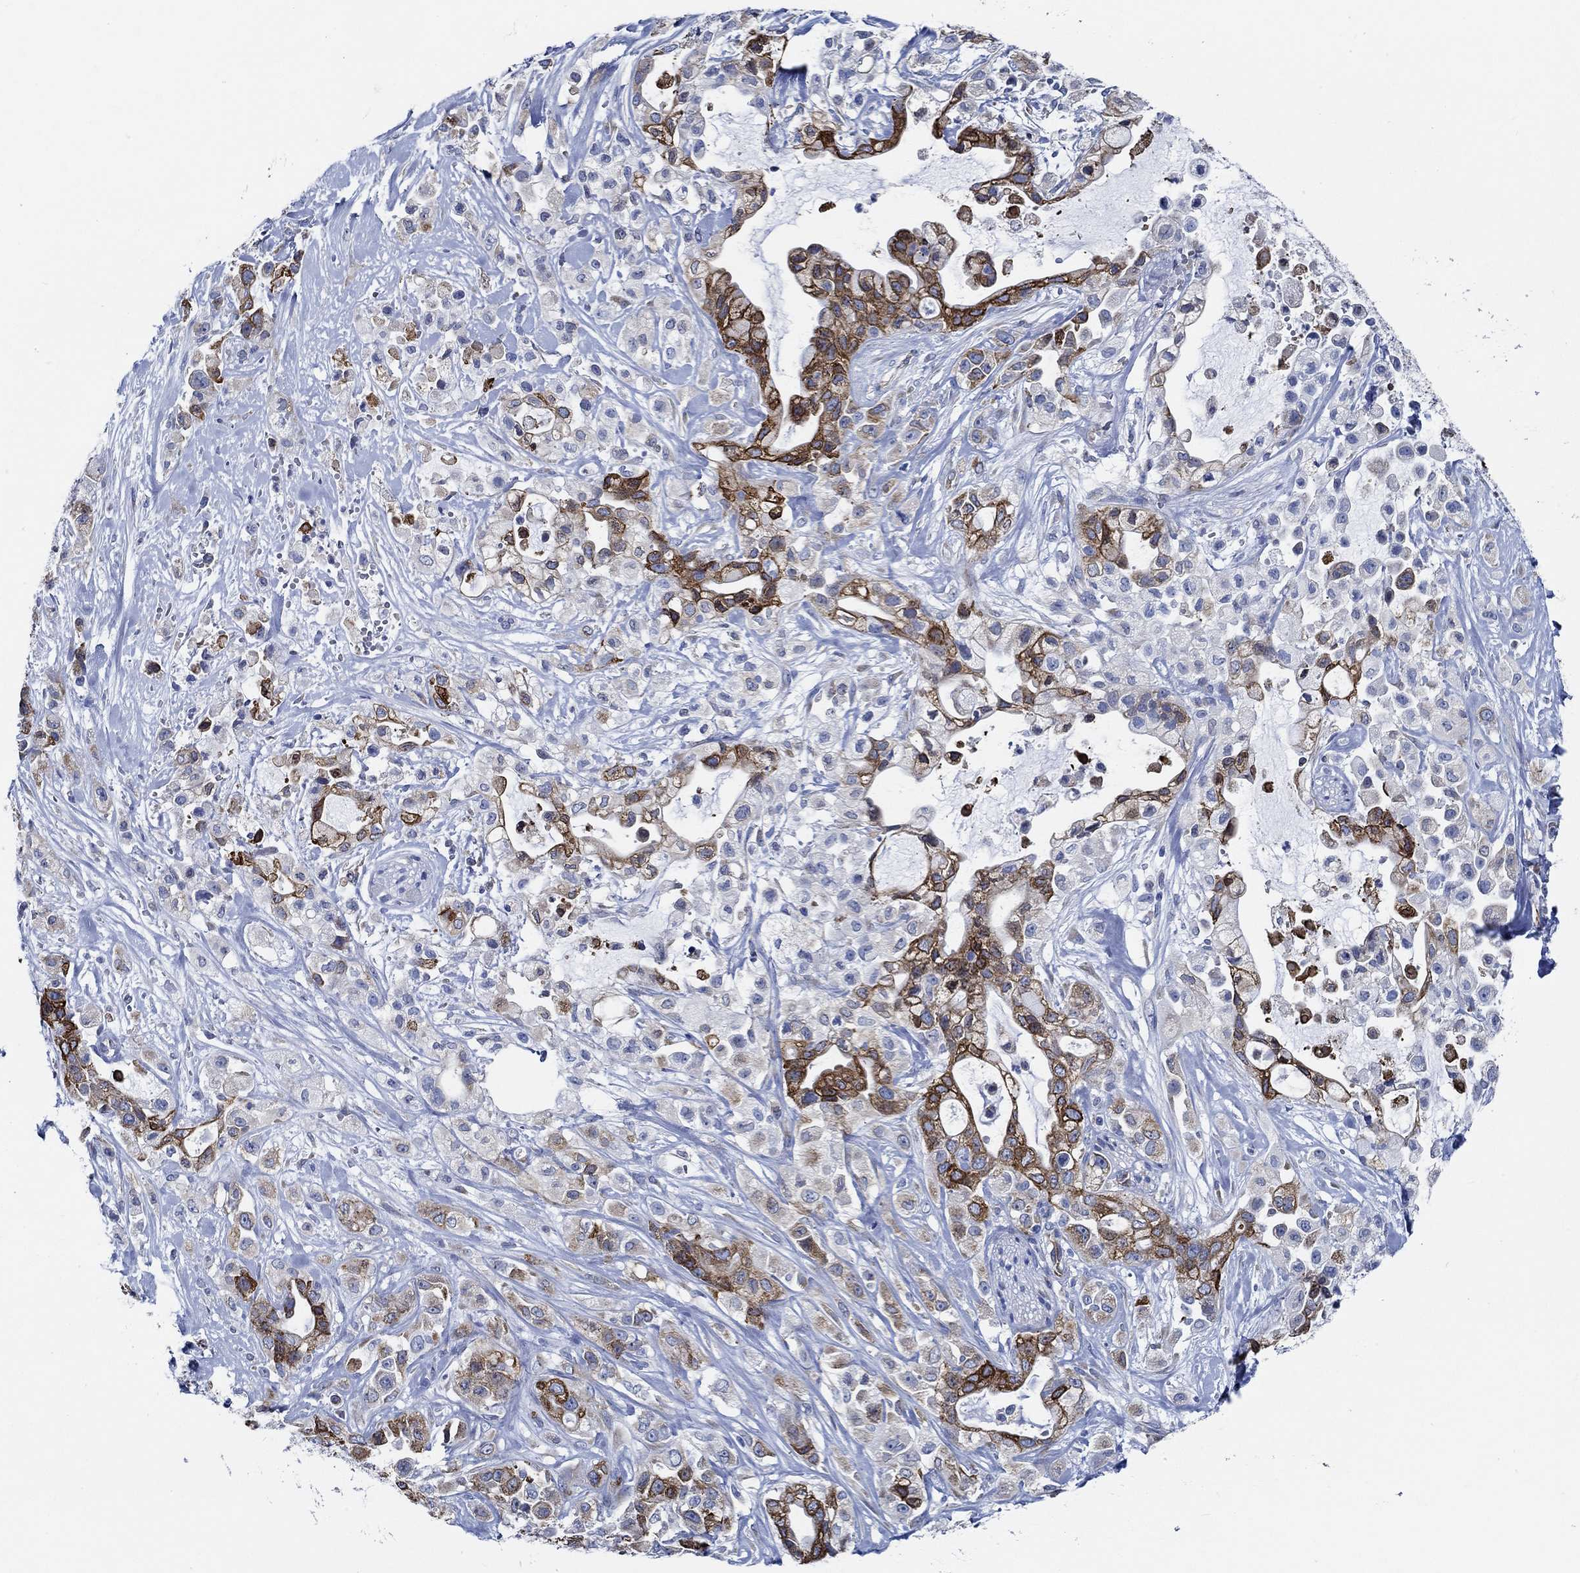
{"staining": {"intensity": "strong", "quantity": "25%-75%", "location": "cytoplasmic/membranous"}, "tissue": "pancreatic cancer", "cell_type": "Tumor cells", "image_type": "cancer", "snomed": [{"axis": "morphology", "description": "Adenocarcinoma, NOS"}, {"axis": "topography", "description": "Pancreas"}], "caption": "An image of human adenocarcinoma (pancreatic) stained for a protein demonstrates strong cytoplasmic/membranous brown staining in tumor cells. The protein is stained brown, and the nuclei are stained in blue (DAB (3,3'-diaminobenzidine) IHC with brightfield microscopy, high magnification).", "gene": "HECW2", "patient": {"sex": "male", "age": 44}}